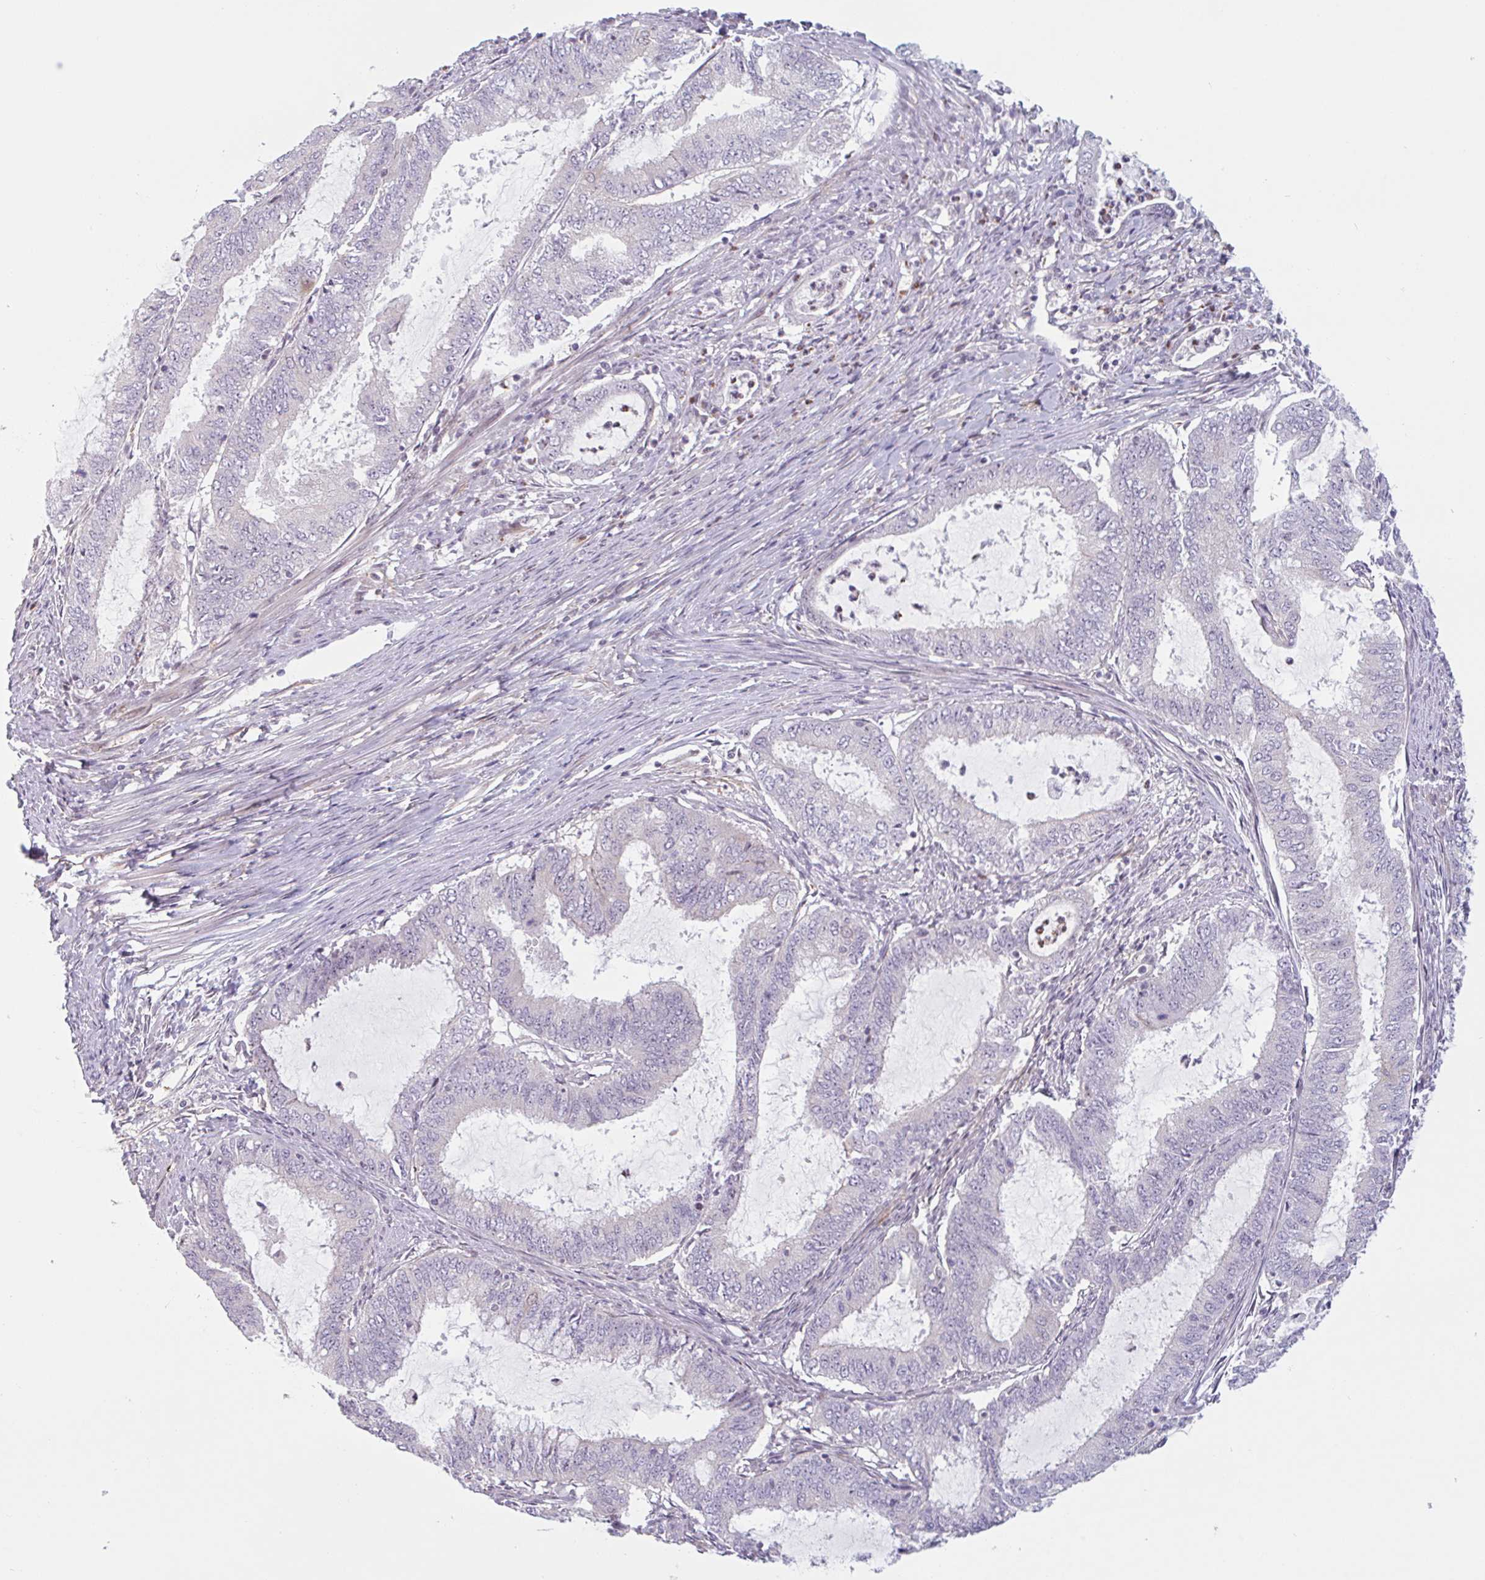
{"staining": {"intensity": "negative", "quantity": "none", "location": "none"}, "tissue": "endometrial cancer", "cell_type": "Tumor cells", "image_type": "cancer", "snomed": [{"axis": "morphology", "description": "Adenocarcinoma, NOS"}, {"axis": "topography", "description": "Endometrium"}], "caption": "DAB immunohistochemical staining of endometrial adenocarcinoma exhibits no significant staining in tumor cells. (DAB IHC with hematoxylin counter stain).", "gene": "TMEM119", "patient": {"sex": "female", "age": 51}}